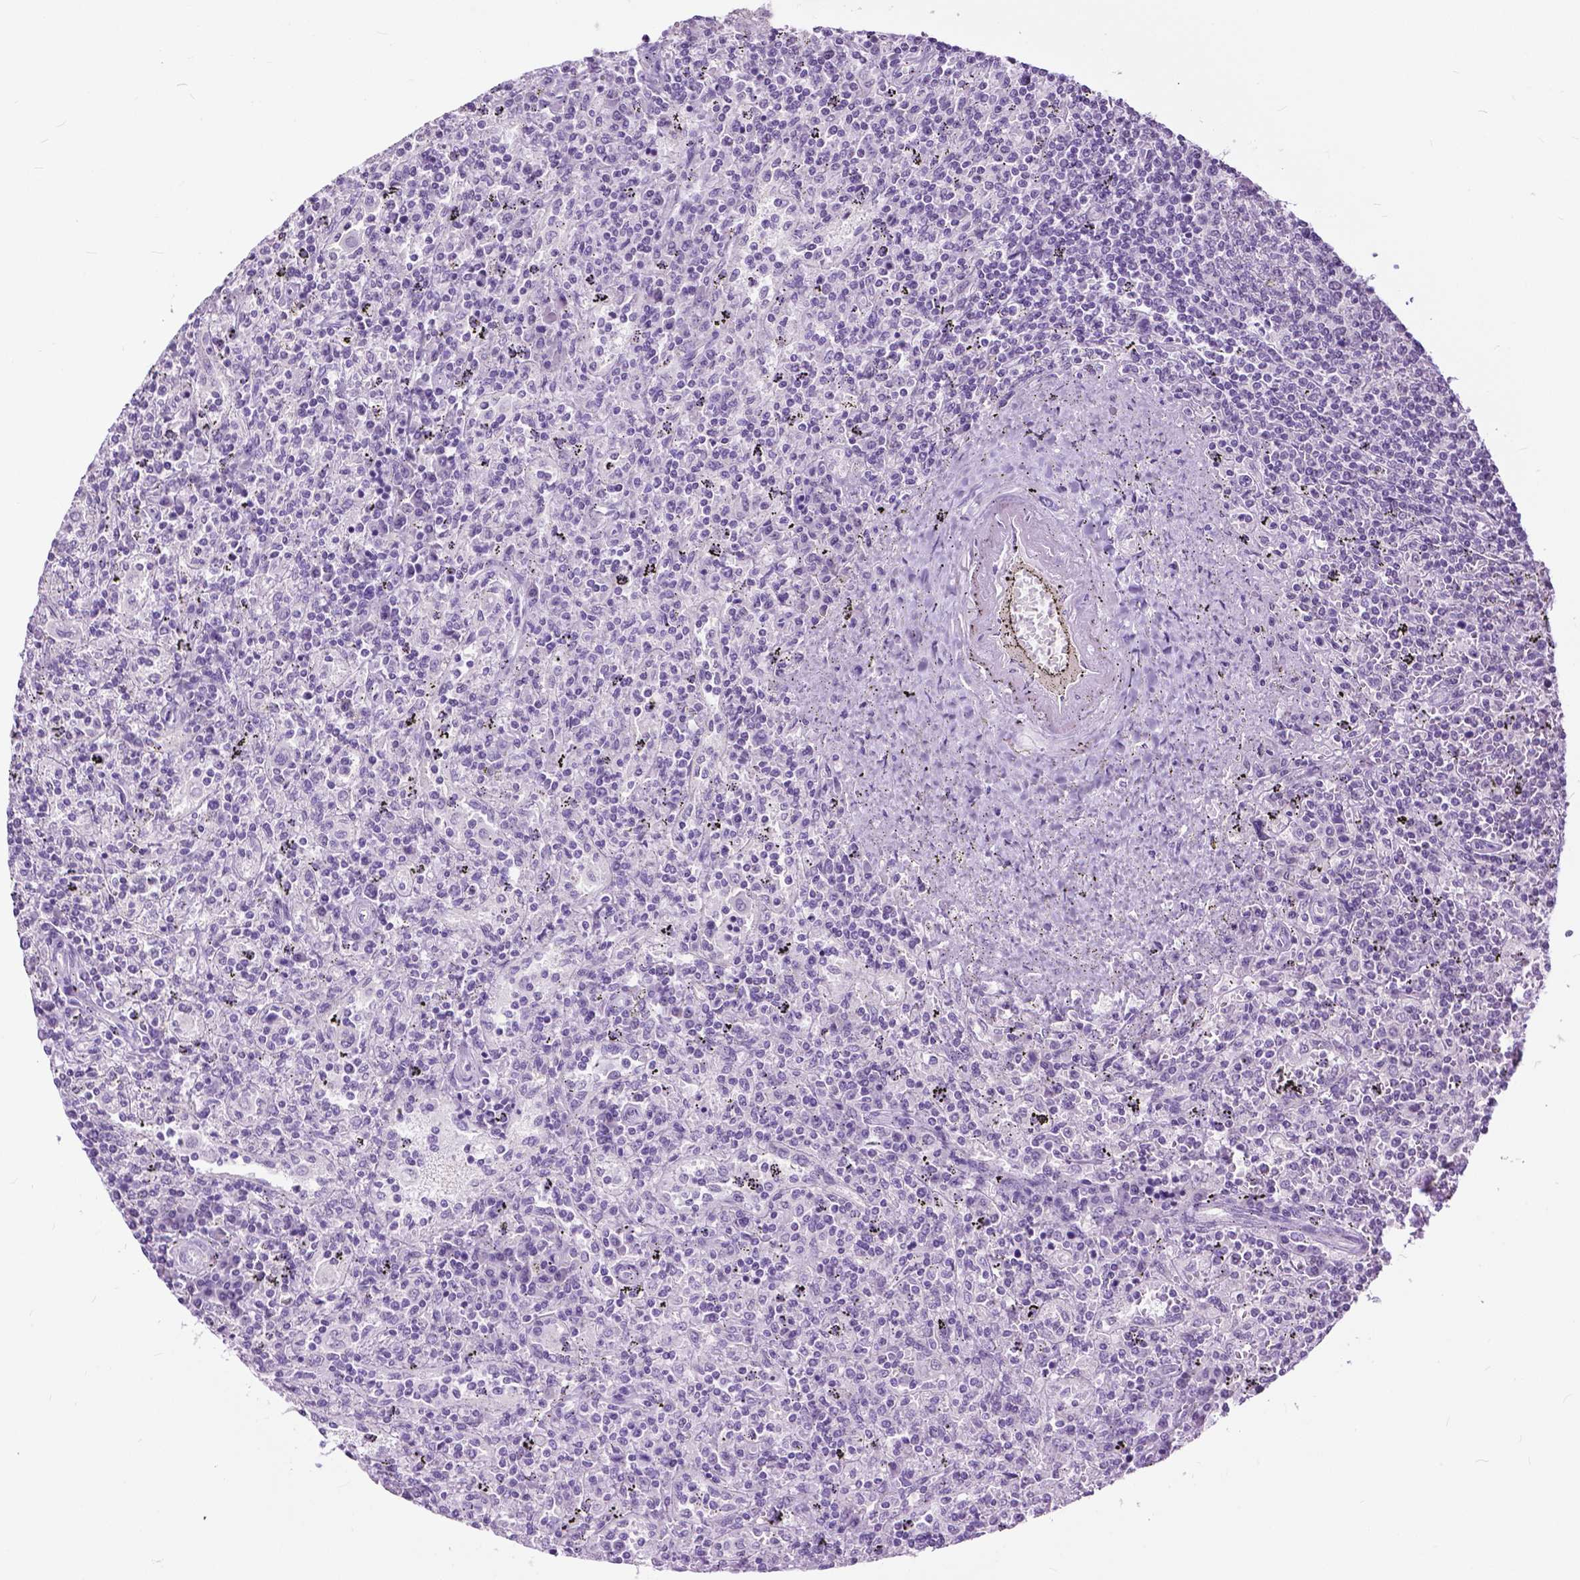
{"staining": {"intensity": "negative", "quantity": "none", "location": "none"}, "tissue": "lymphoma", "cell_type": "Tumor cells", "image_type": "cancer", "snomed": [{"axis": "morphology", "description": "Malignant lymphoma, non-Hodgkin's type, Low grade"}, {"axis": "topography", "description": "Spleen"}], "caption": "Immunohistochemical staining of low-grade malignant lymphoma, non-Hodgkin's type reveals no significant expression in tumor cells.", "gene": "GPR37L1", "patient": {"sex": "male", "age": 62}}